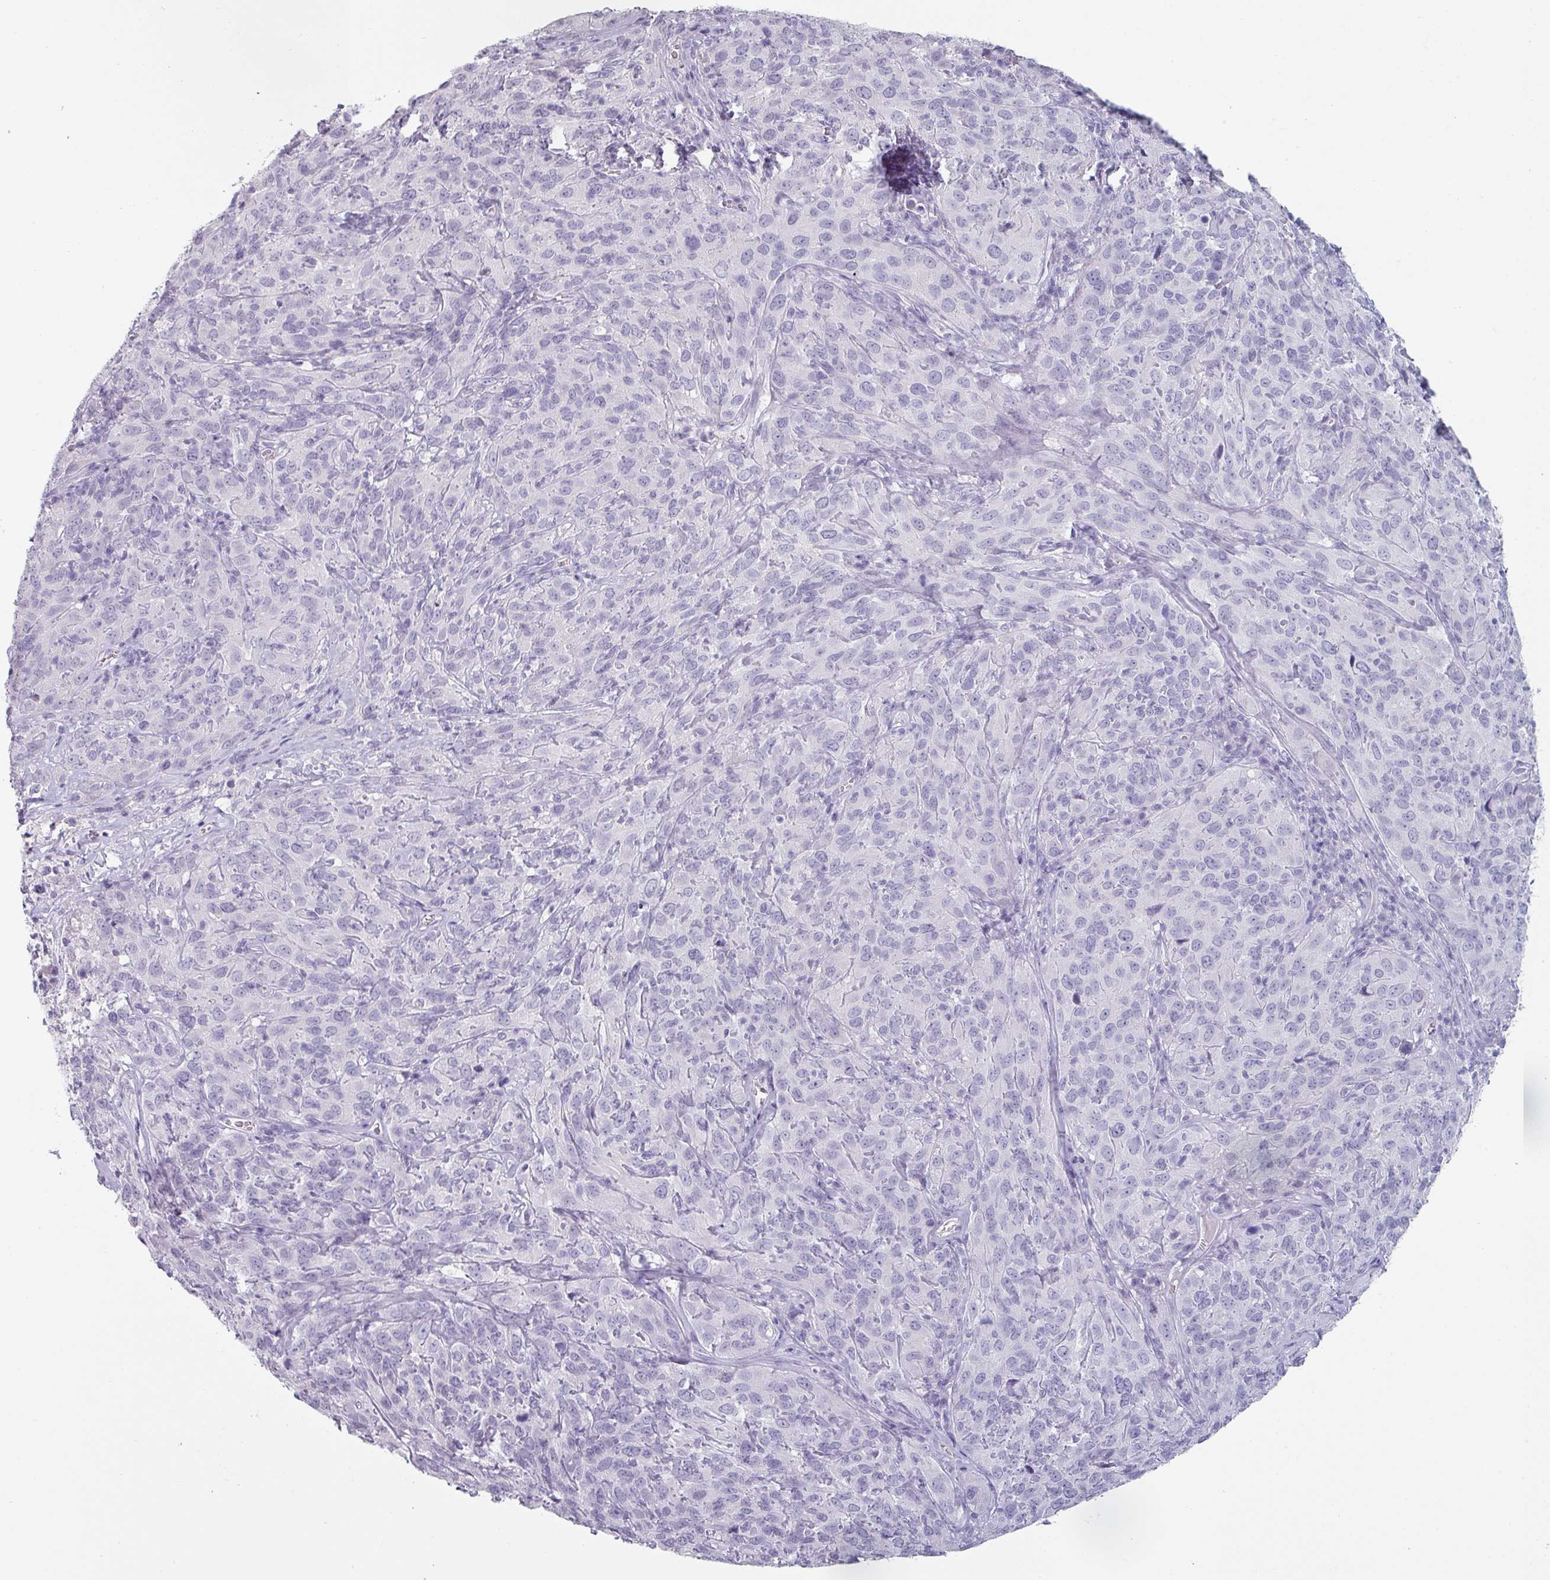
{"staining": {"intensity": "negative", "quantity": "none", "location": "none"}, "tissue": "cervical cancer", "cell_type": "Tumor cells", "image_type": "cancer", "snomed": [{"axis": "morphology", "description": "Squamous cell carcinoma, NOS"}, {"axis": "topography", "description": "Cervix"}], "caption": "An image of human cervical cancer is negative for staining in tumor cells. Nuclei are stained in blue.", "gene": "SFTPA1", "patient": {"sex": "female", "age": 51}}